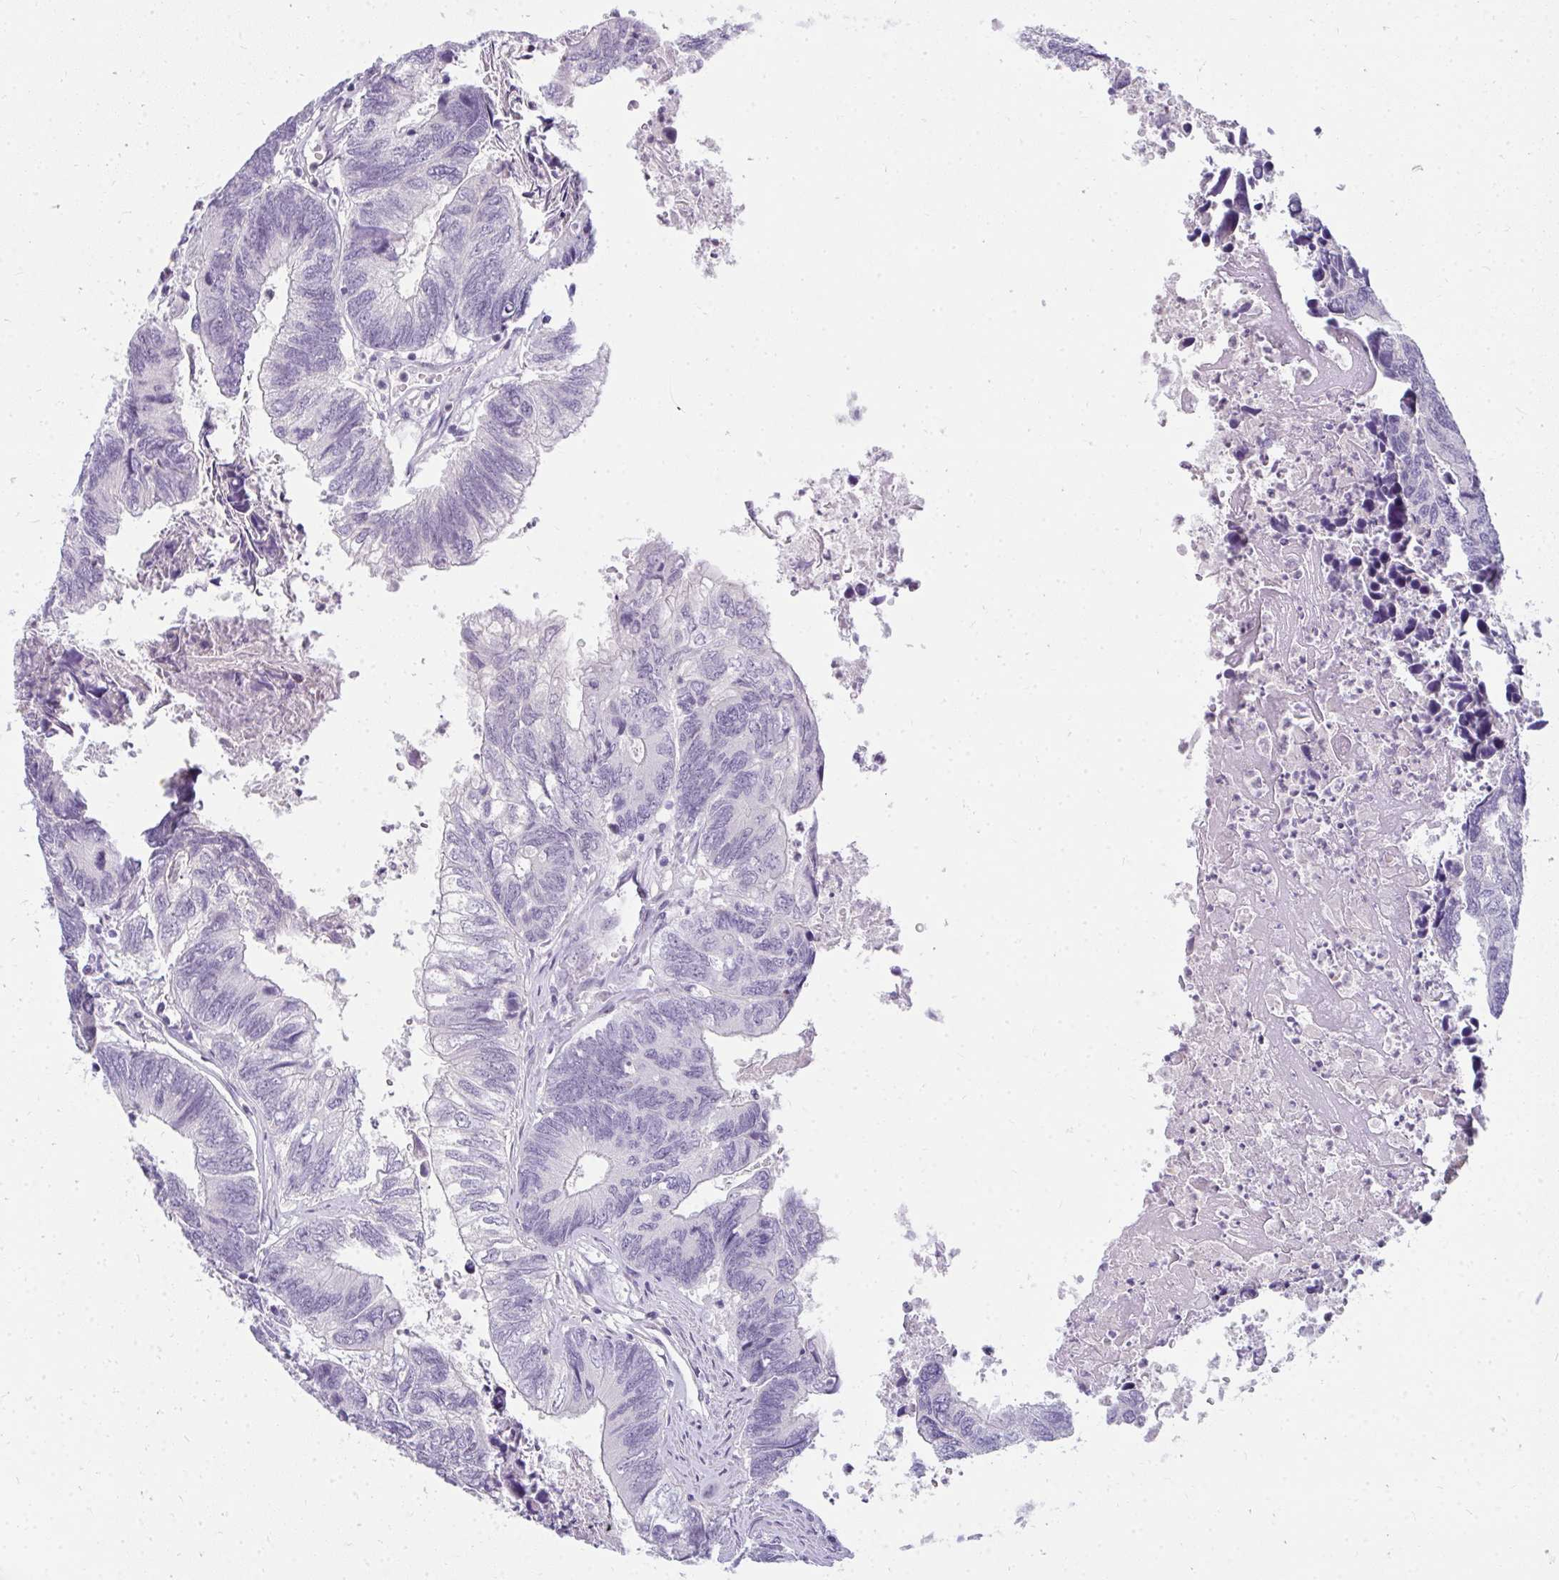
{"staining": {"intensity": "negative", "quantity": "none", "location": "none"}, "tissue": "colorectal cancer", "cell_type": "Tumor cells", "image_type": "cancer", "snomed": [{"axis": "morphology", "description": "Adenocarcinoma, NOS"}, {"axis": "topography", "description": "Colon"}], "caption": "Human colorectal adenocarcinoma stained for a protein using immunohistochemistry demonstrates no expression in tumor cells.", "gene": "PPP1R3G", "patient": {"sex": "female", "age": 67}}